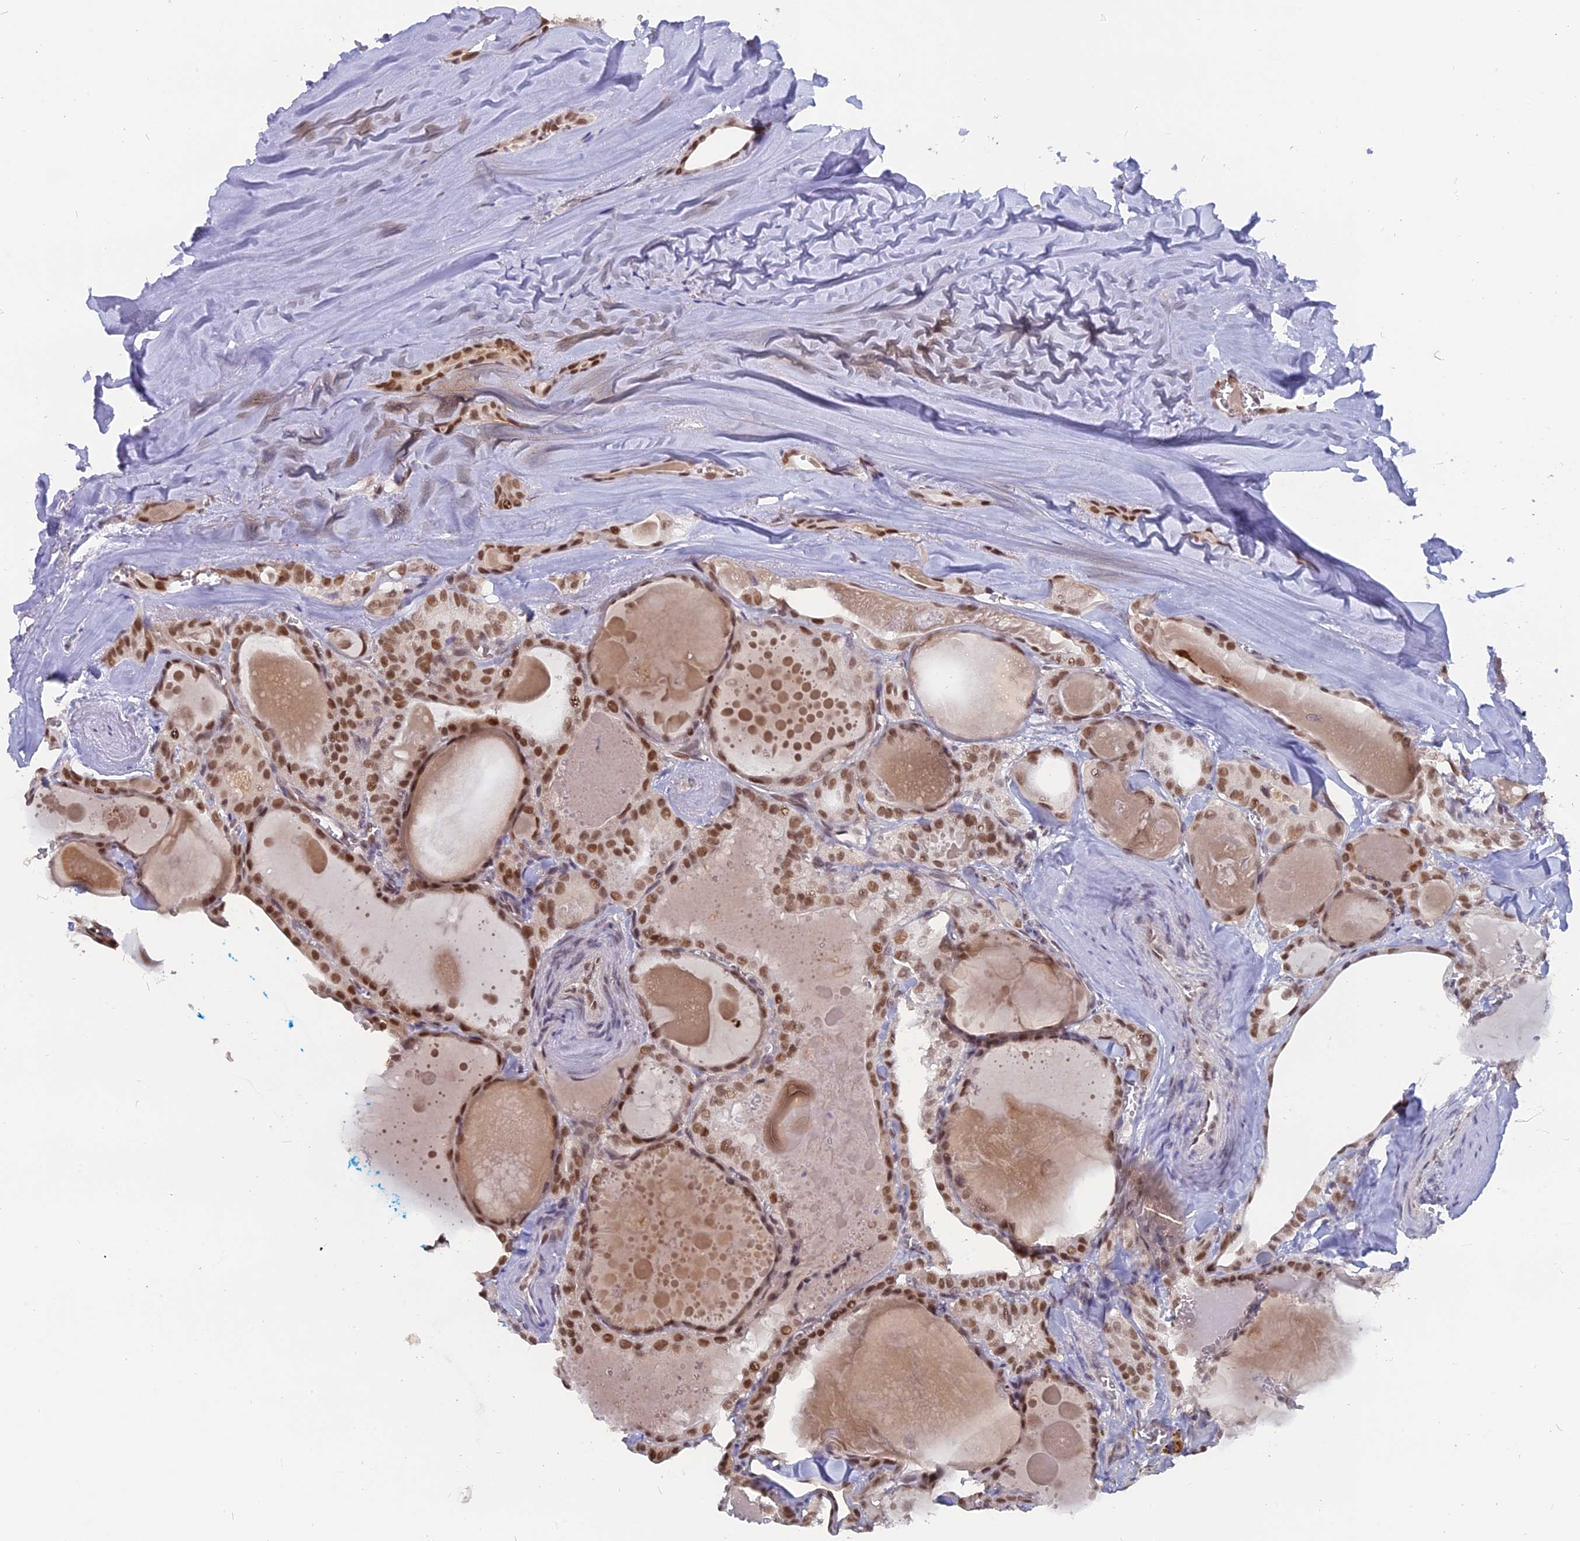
{"staining": {"intensity": "moderate", "quantity": ">75%", "location": "nuclear"}, "tissue": "thyroid cancer", "cell_type": "Tumor cells", "image_type": "cancer", "snomed": [{"axis": "morphology", "description": "Papillary adenocarcinoma, NOS"}, {"axis": "topography", "description": "Thyroid gland"}], "caption": "Thyroid papillary adenocarcinoma stained for a protein (brown) demonstrates moderate nuclear positive staining in about >75% of tumor cells.", "gene": "NR1H3", "patient": {"sex": "male", "age": 52}}